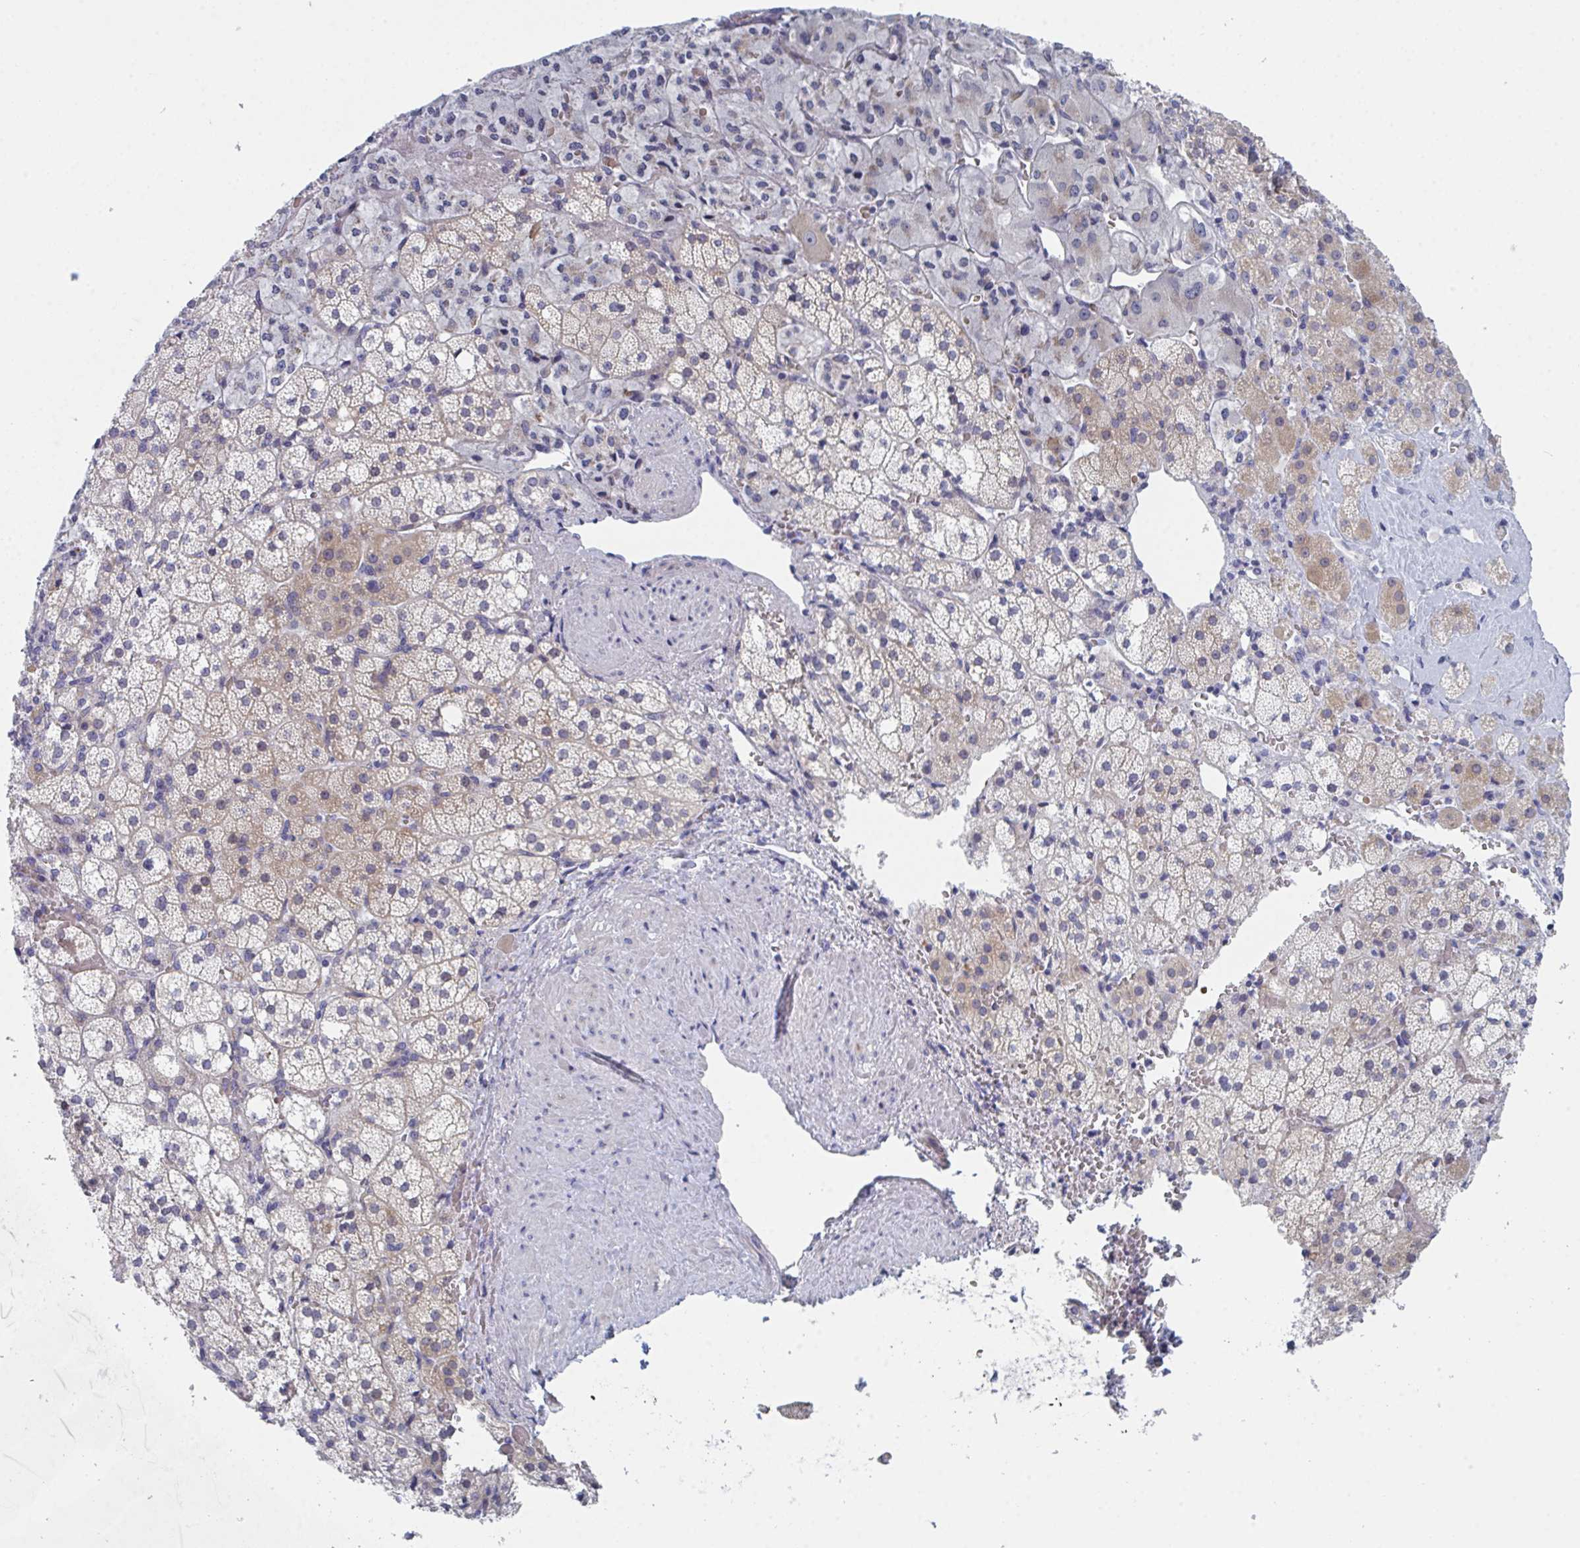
{"staining": {"intensity": "weak", "quantity": "25%-75%", "location": "cytoplasmic/membranous"}, "tissue": "adrenal gland", "cell_type": "Glandular cells", "image_type": "normal", "snomed": [{"axis": "morphology", "description": "Normal tissue, NOS"}, {"axis": "topography", "description": "Adrenal gland"}], "caption": "Adrenal gland was stained to show a protein in brown. There is low levels of weak cytoplasmic/membranous positivity in about 25%-75% of glandular cells.", "gene": "ZNF684", "patient": {"sex": "male", "age": 53}}